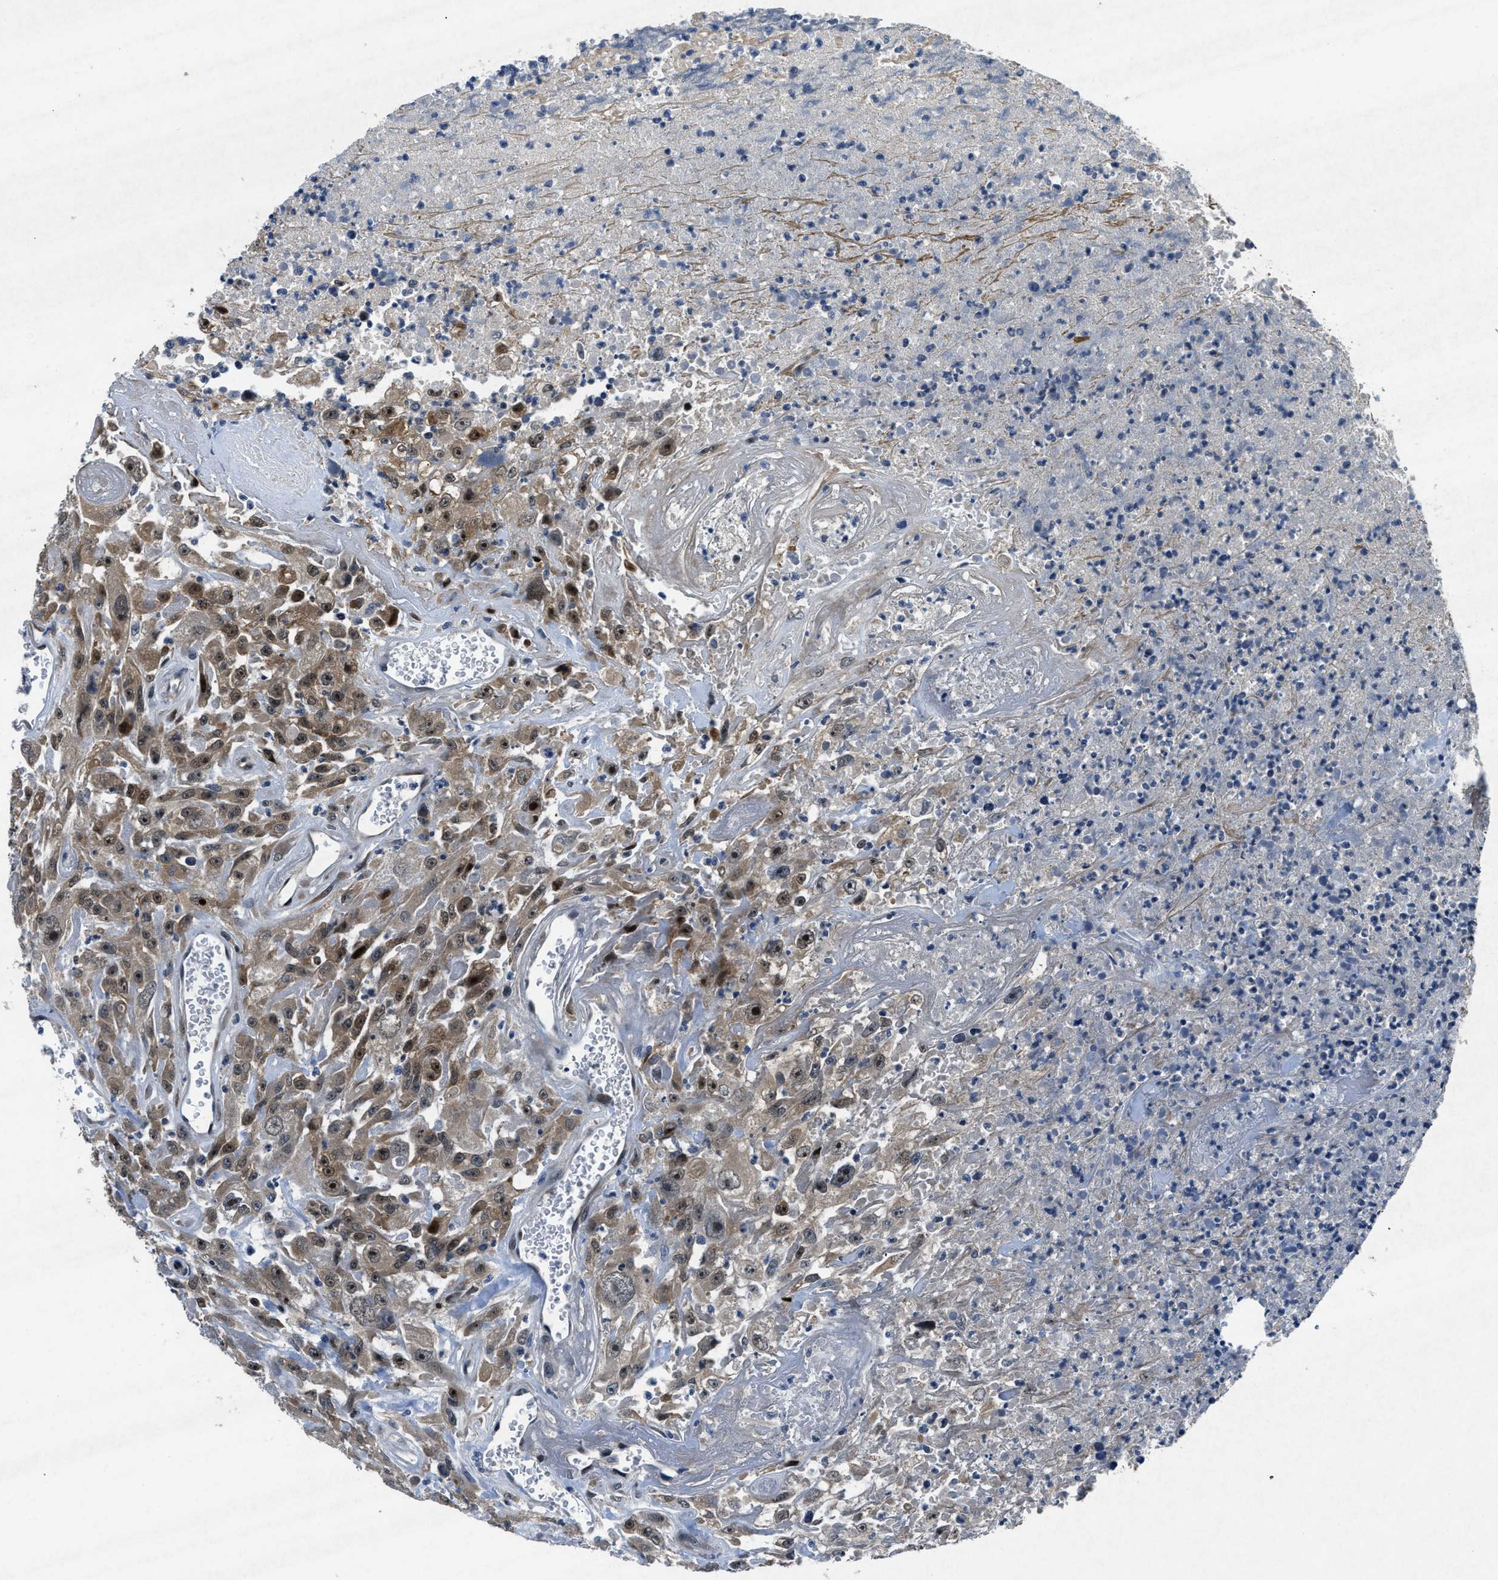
{"staining": {"intensity": "moderate", "quantity": ">75%", "location": "cytoplasmic/membranous,nuclear"}, "tissue": "urothelial cancer", "cell_type": "Tumor cells", "image_type": "cancer", "snomed": [{"axis": "morphology", "description": "Urothelial carcinoma, High grade"}, {"axis": "topography", "description": "Urinary bladder"}], "caption": "Immunohistochemistry (IHC) of human urothelial cancer shows medium levels of moderate cytoplasmic/membranous and nuclear expression in about >75% of tumor cells.", "gene": "PHLDA1", "patient": {"sex": "male", "age": 46}}